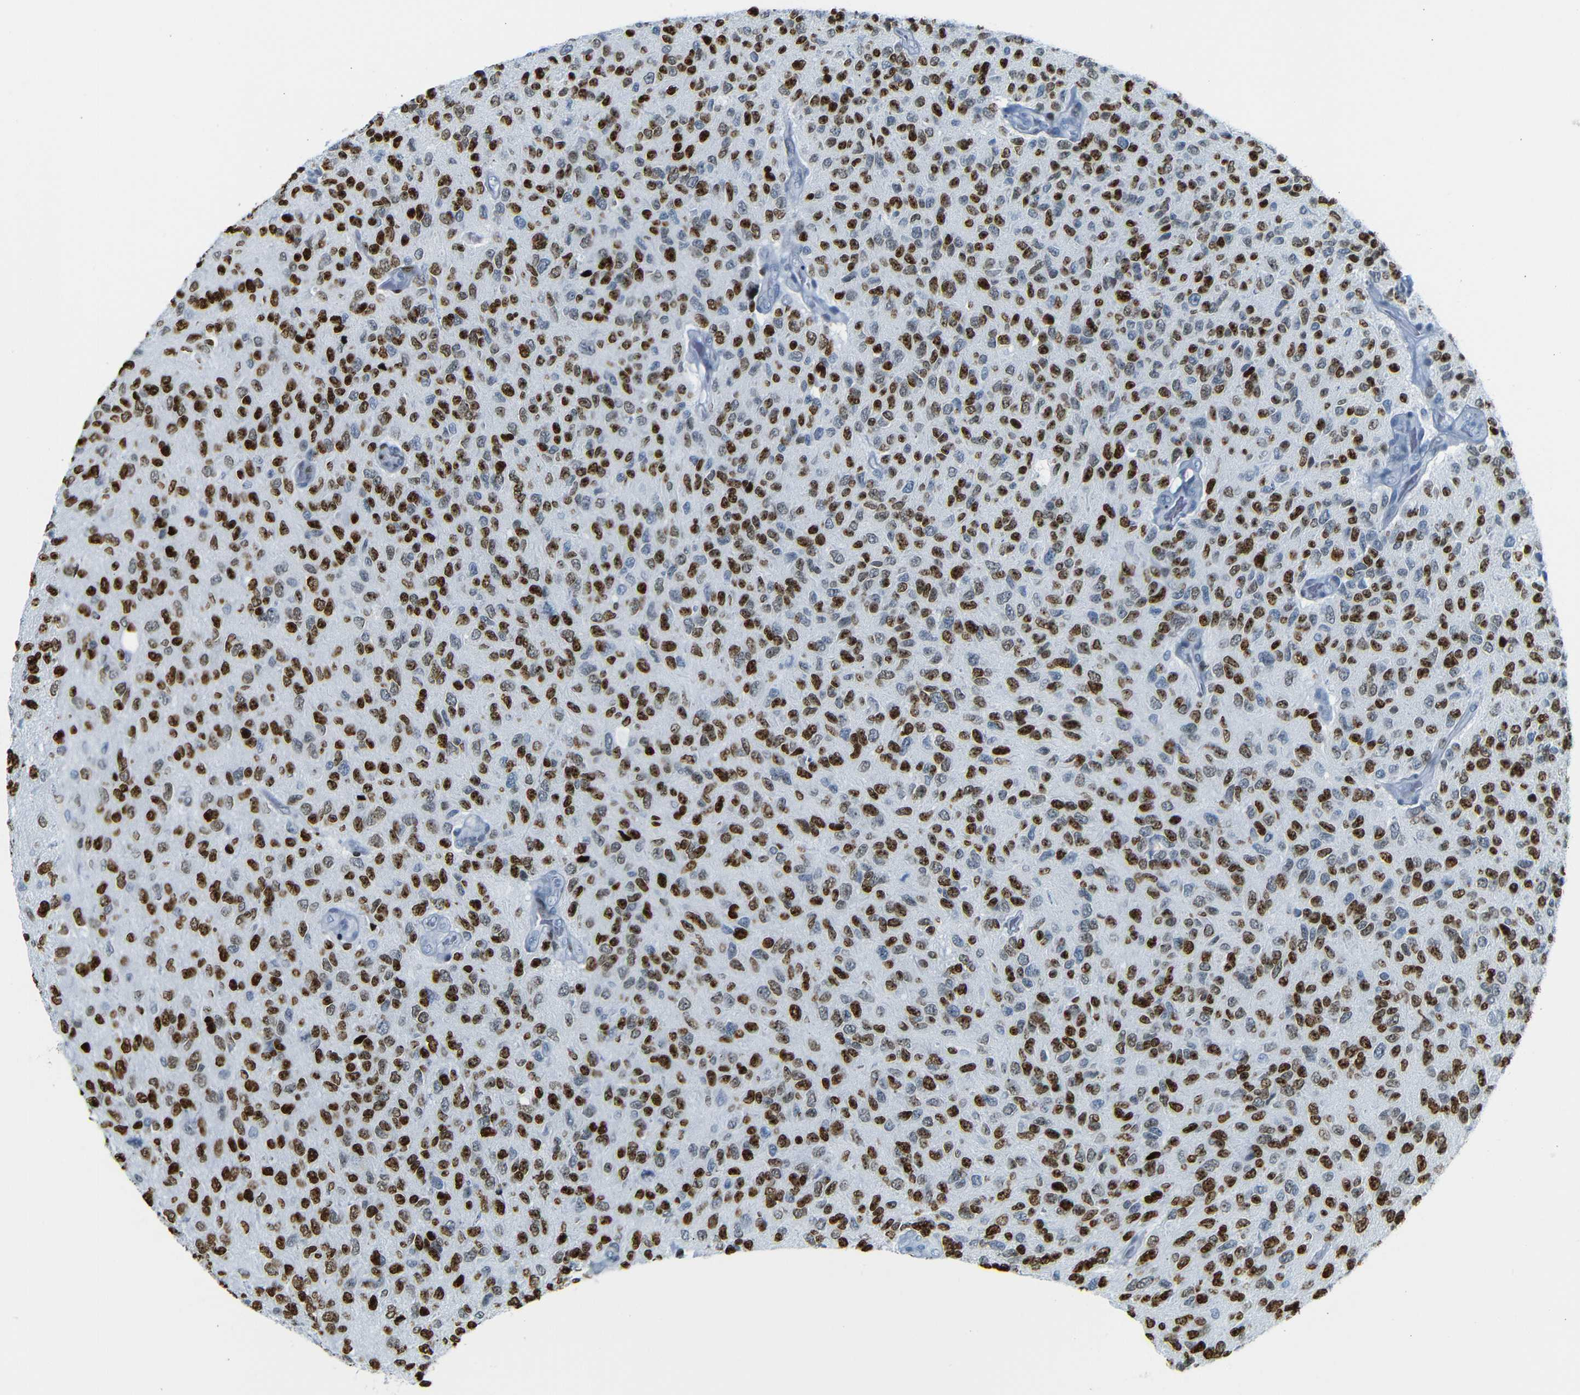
{"staining": {"intensity": "strong", "quantity": ">75%", "location": "nuclear"}, "tissue": "glioma", "cell_type": "Tumor cells", "image_type": "cancer", "snomed": [{"axis": "morphology", "description": "Glioma, malignant, High grade"}, {"axis": "topography", "description": "pancreas cauda"}], "caption": "Immunohistochemistry (IHC) of malignant glioma (high-grade) demonstrates high levels of strong nuclear staining in approximately >75% of tumor cells. (DAB (3,3'-diaminobenzidine) = brown stain, brightfield microscopy at high magnification).", "gene": "NPIPB15", "patient": {"sex": "male", "age": 60}}